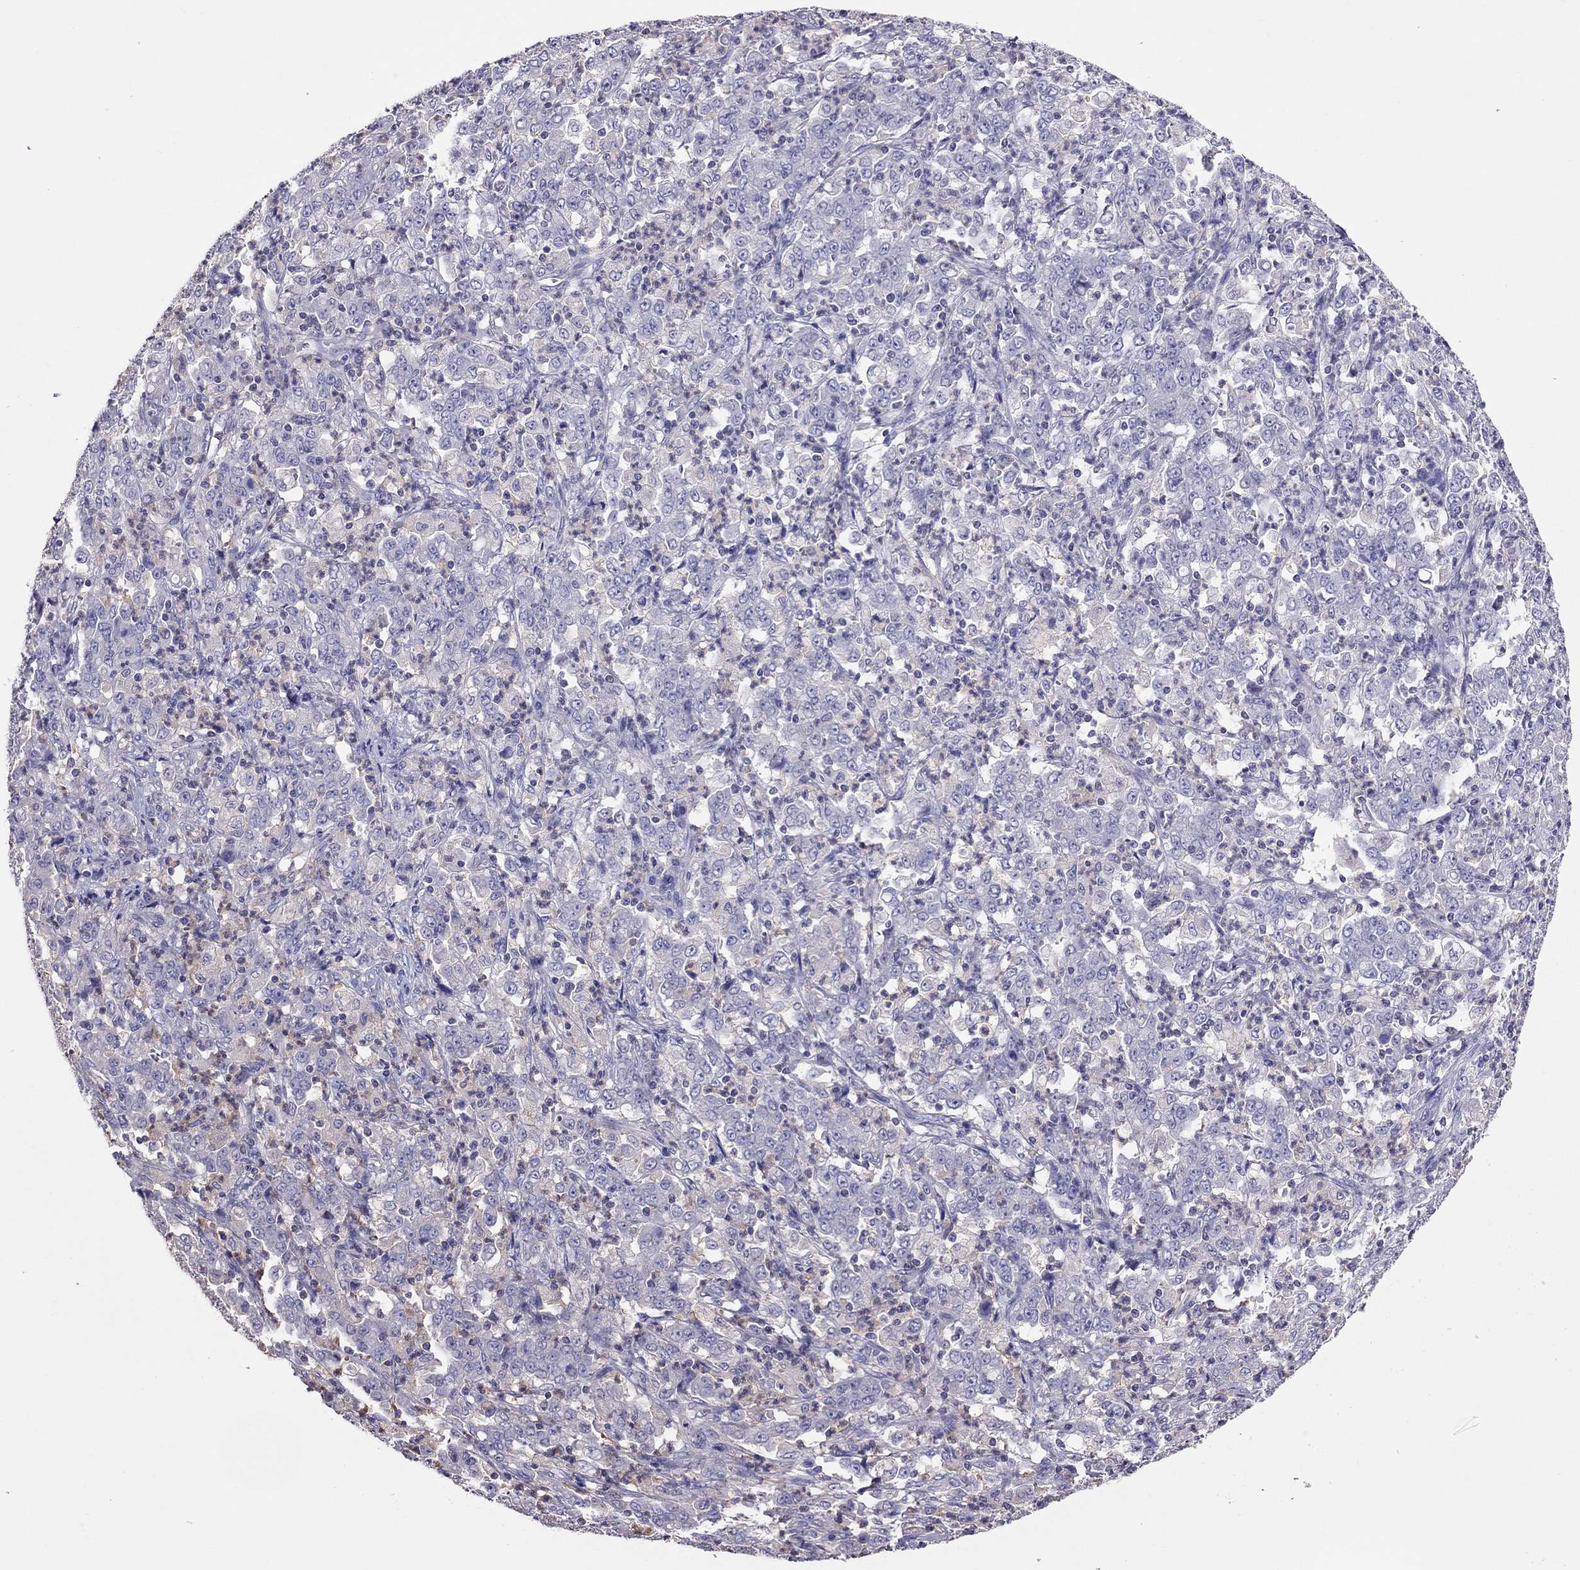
{"staining": {"intensity": "negative", "quantity": "none", "location": "none"}, "tissue": "stomach cancer", "cell_type": "Tumor cells", "image_type": "cancer", "snomed": [{"axis": "morphology", "description": "Adenocarcinoma, NOS"}, {"axis": "topography", "description": "Stomach, lower"}], "caption": "Immunohistochemistry (IHC) histopathology image of neoplastic tissue: human stomach cancer stained with DAB demonstrates no significant protein expression in tumor cells.", "gene": "TEX22", "patient": {"sex": "female", "age": 71}}